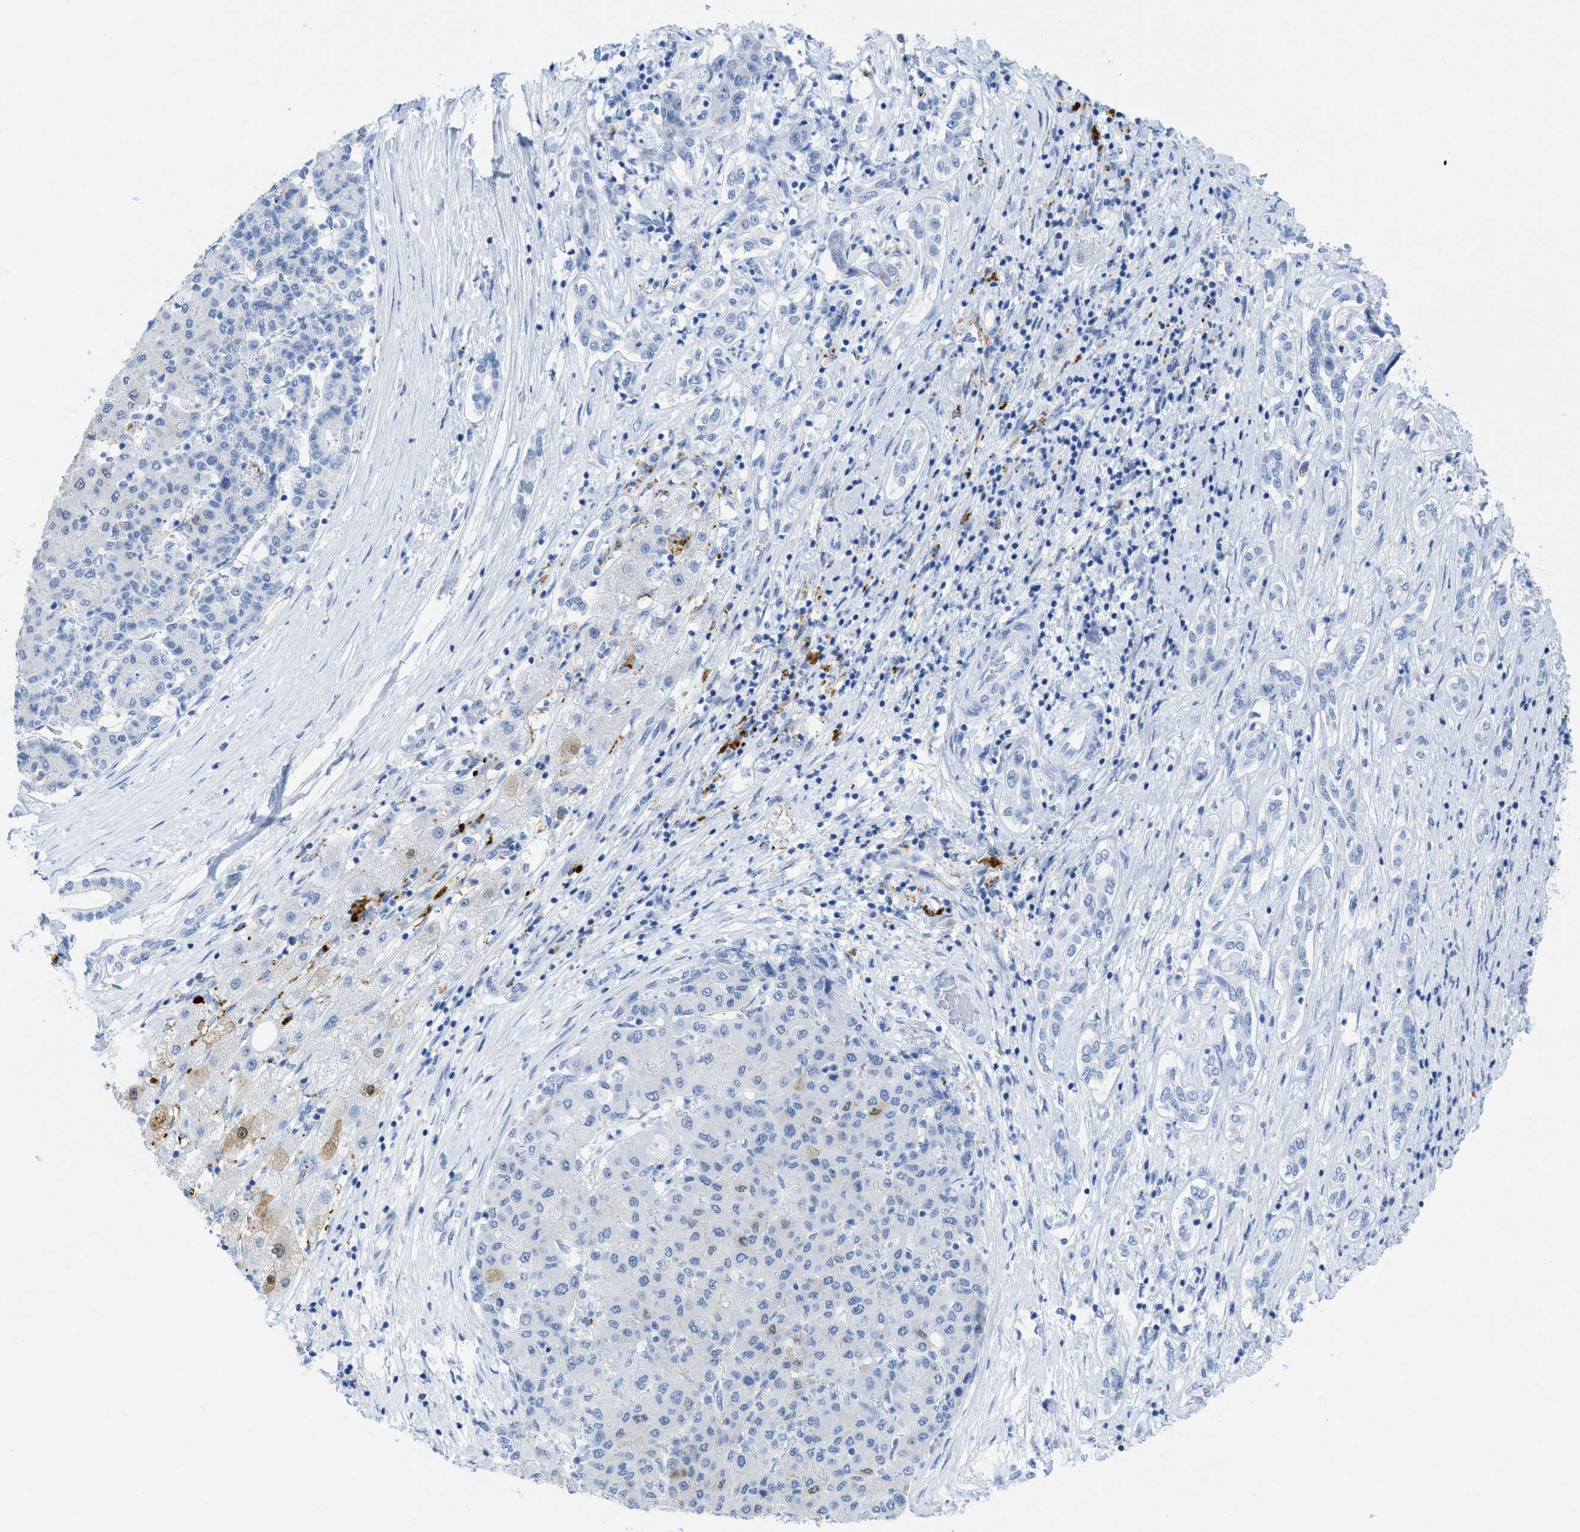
{"staining": {"intensity": "negative", "quantity": "none", "location": "none"}, "tissue": "liver cancer", "cell_type": "Tumor cells", "image_type": "cancer", "snomed": [{"axis": "morphology", "description": "Carcinoma, Hepatocellular, NOS"}, {"axis": "topography", "description": "Liver"}], "caption": "DAB (3,3'-diaminobenzidine) immunohistochemical staining of liver cancer (hepatocellular carcinoma) shows no significant expression in tumor cells.", "gene": "WDR4", "patient": {"sex": "male", "age": 65}}